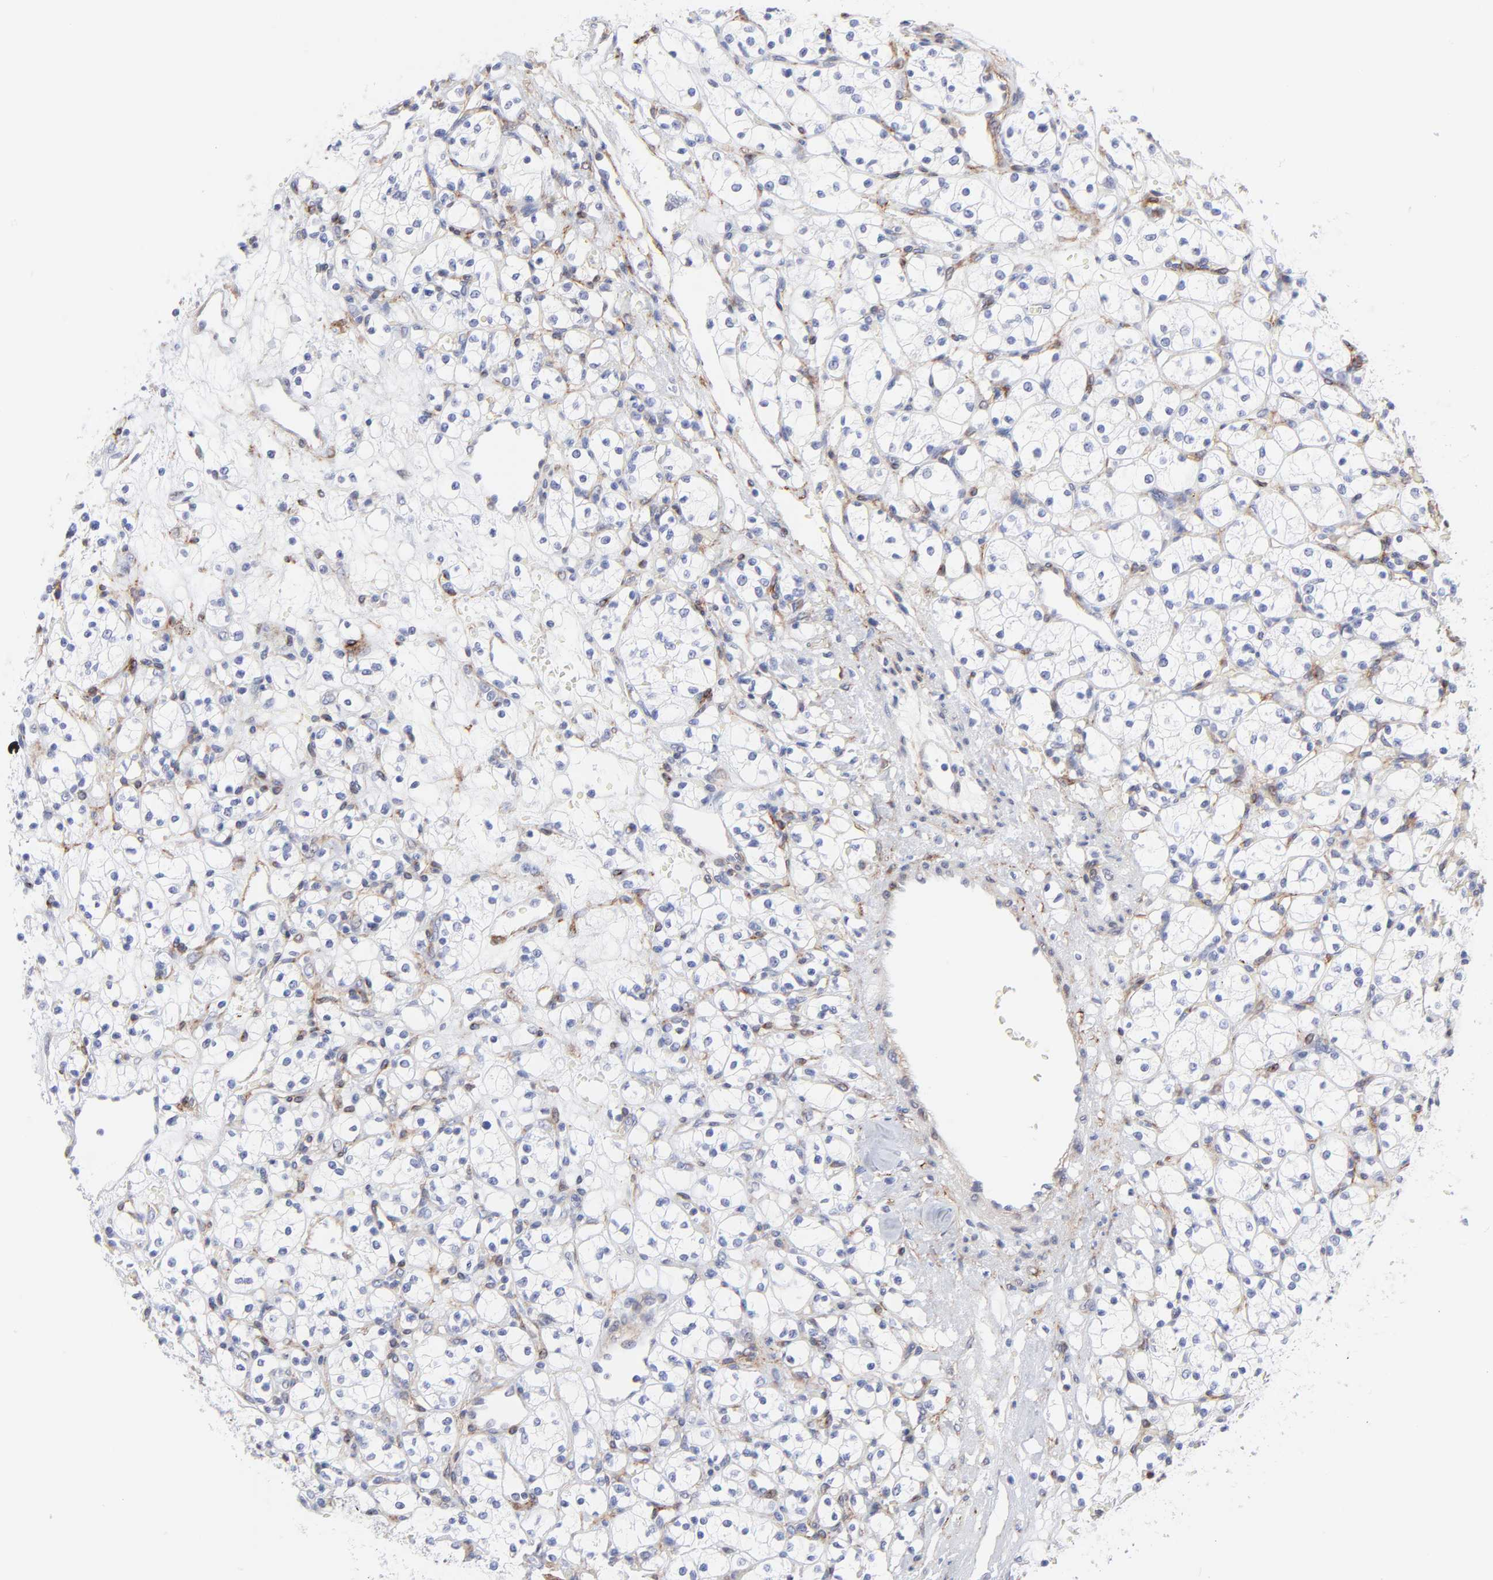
{"staining": {"intensity": "negative", "quantity": "none", "location": "none"}, "tissue": "renal cancer", "cell_type": "Tumor cells", "image_type": "cancer", "snomed": [{"axis": "morphology", "description": "Adenocarcinoma, NOS"}, {"axis": "topography", "description": "Kidney"}], "caption": "Immunohistochemistry of adenocarcinoma (renal) reveals no expression in tumor cells.", "gene": "PDGFRB", "patient": {"sex": "female", "age": 60}}